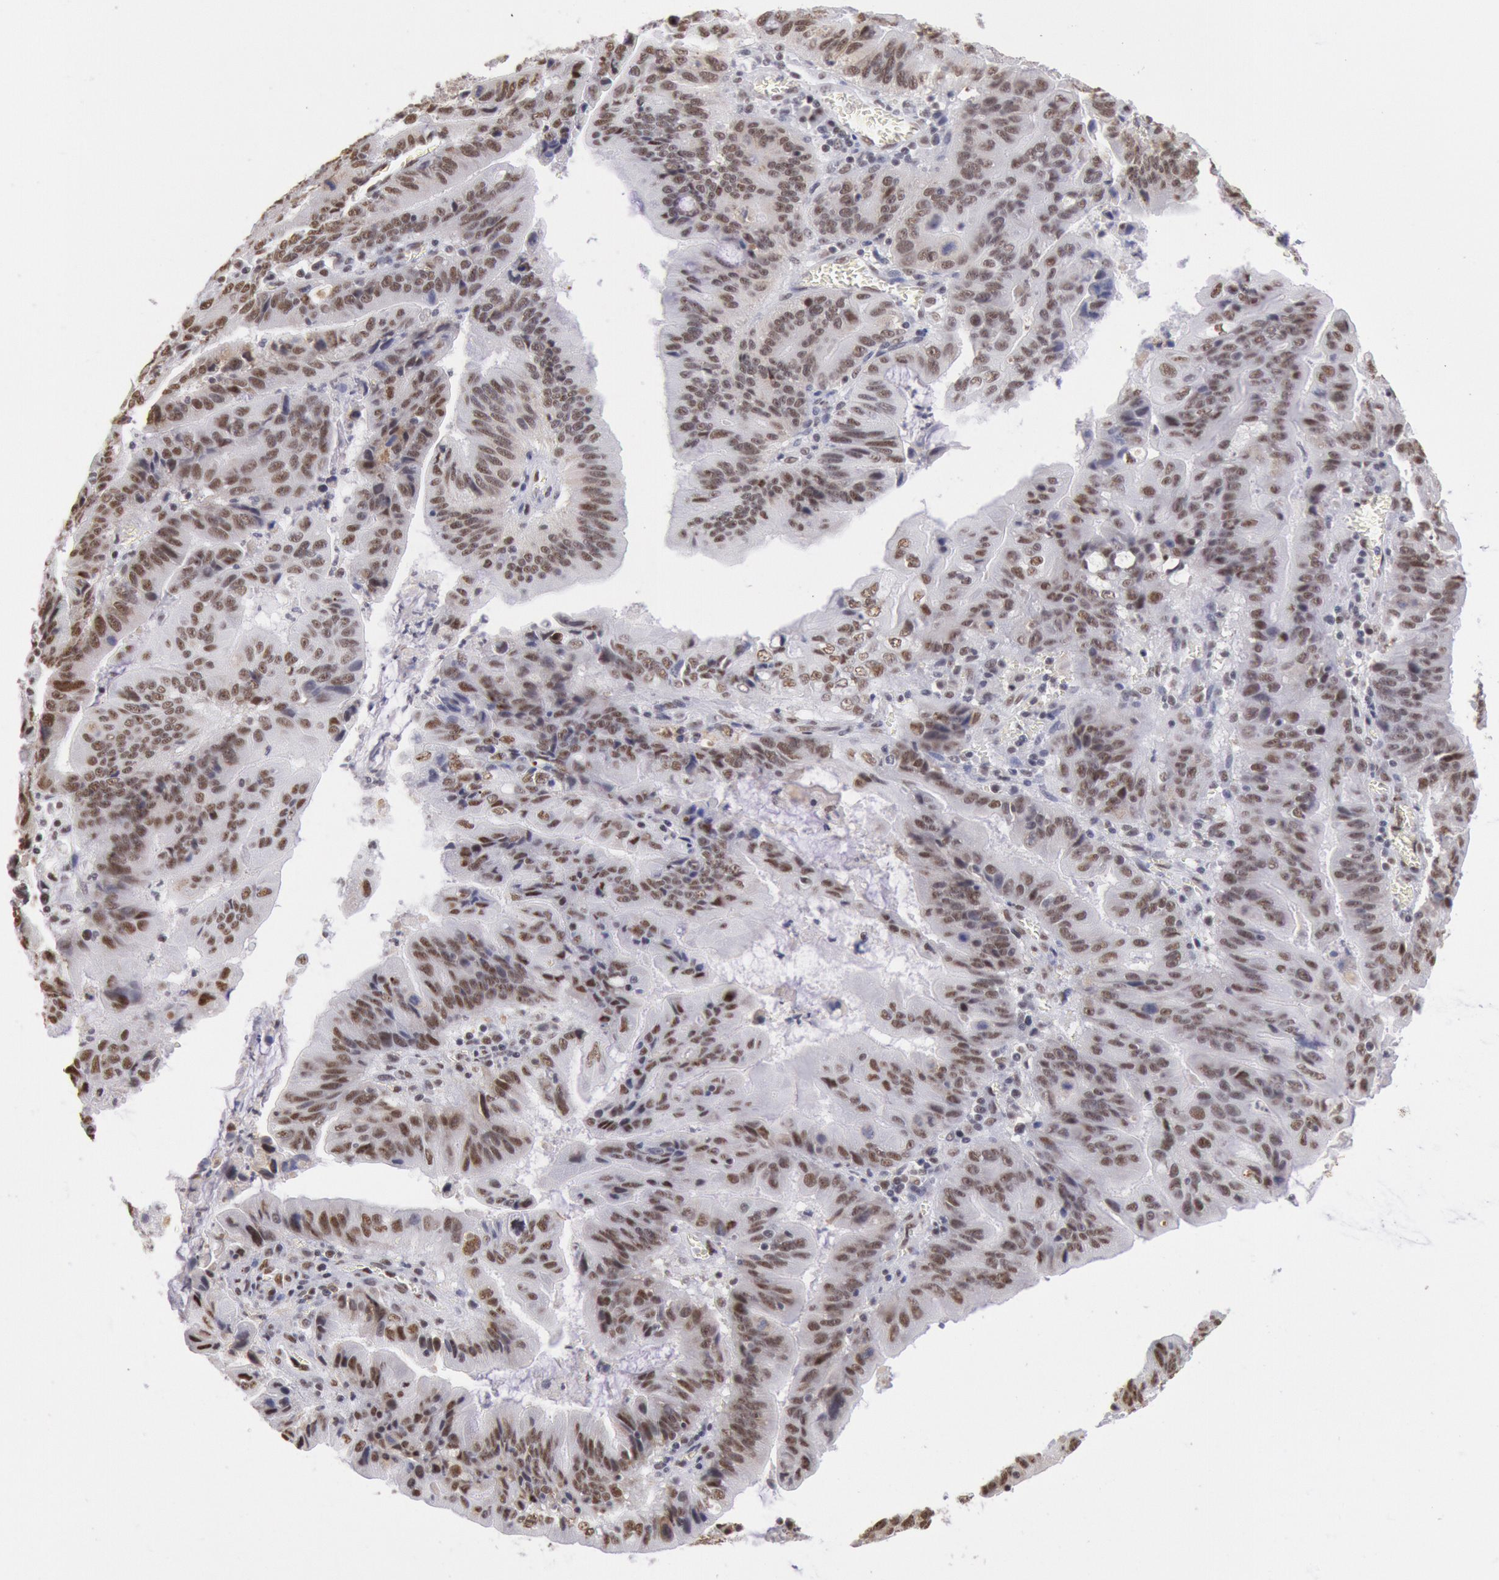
{"staining": {"intensity": "moderate", "quantity": ">75%", "location": "nuclear"}, "tissue": "stomach cancer", "cell_type": "Tumor cells", "image_type": "cancer", "snomed": [{"axis": "morphology", "description": "Adenocarcinoma, NOS"}, {"axis": "topography", "description": "Stomach, upper"}], "caption": "Stomach cancer tissue displays moderate nuclear expression in about >75% of tumor cells, visualized by immunohistochemistry. (DAB IHC with brightfield microscopy, high magnification).", "gene": "SNRPD3", "patient": {"sex": "male", "age": 63}}